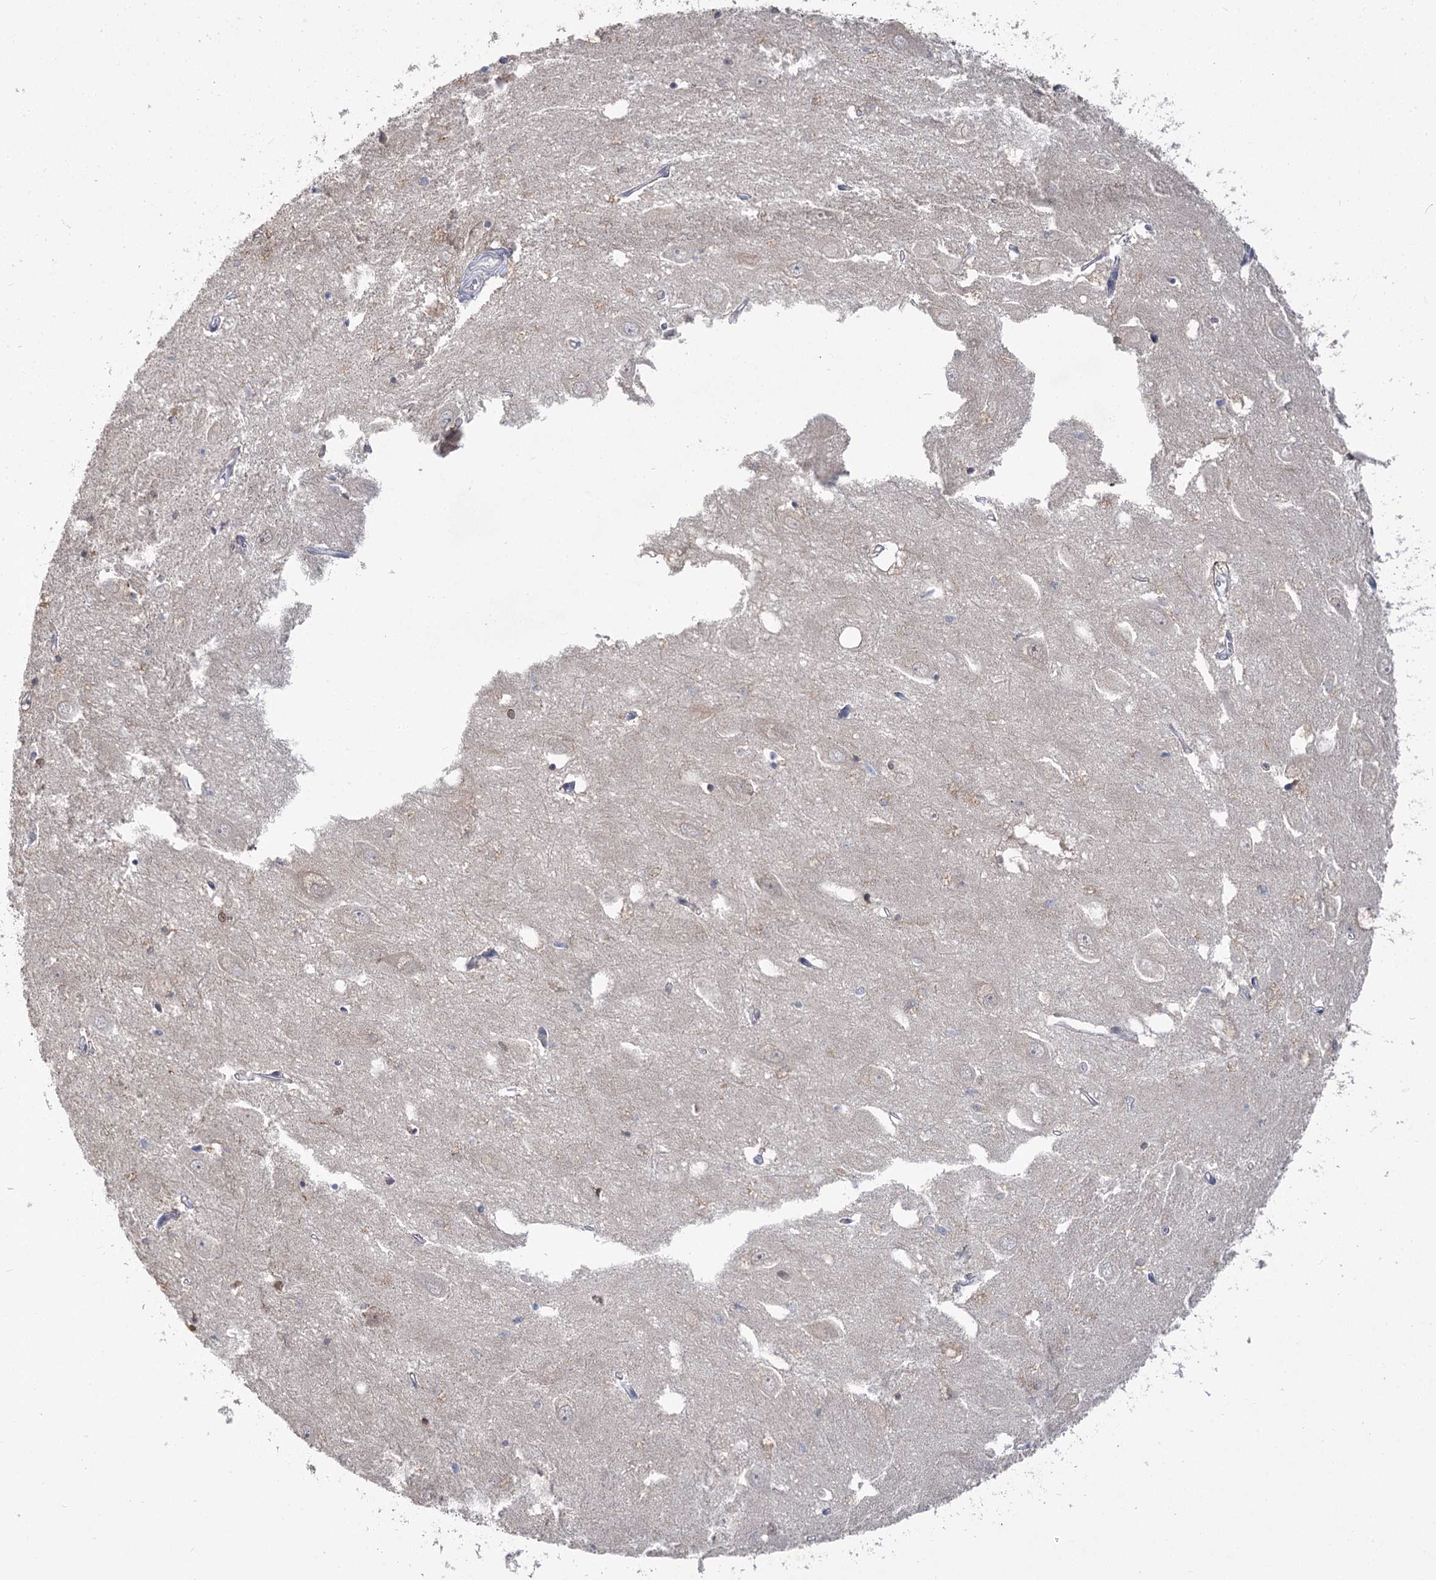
{"staining": {"intensity": "negative", "quantity": "none", "location": "none"}, "tissue": "hippocampus", "cell_type": "Glial cells", "image_type": "normal", "snomed": [{"axis": "morphology", "description": "Normal tissue, NOS"}, {"axis": "topography", "description": "Hippocampus"}], "caption": "Immunohistochemical staining of normal hippocampus shows no significant staining in glial cells. (DAB immunohistochemistry with hematoxylin counter stain).", "gene": "PHYHIPL", "patient": {"sex": "female", "age": 64}}